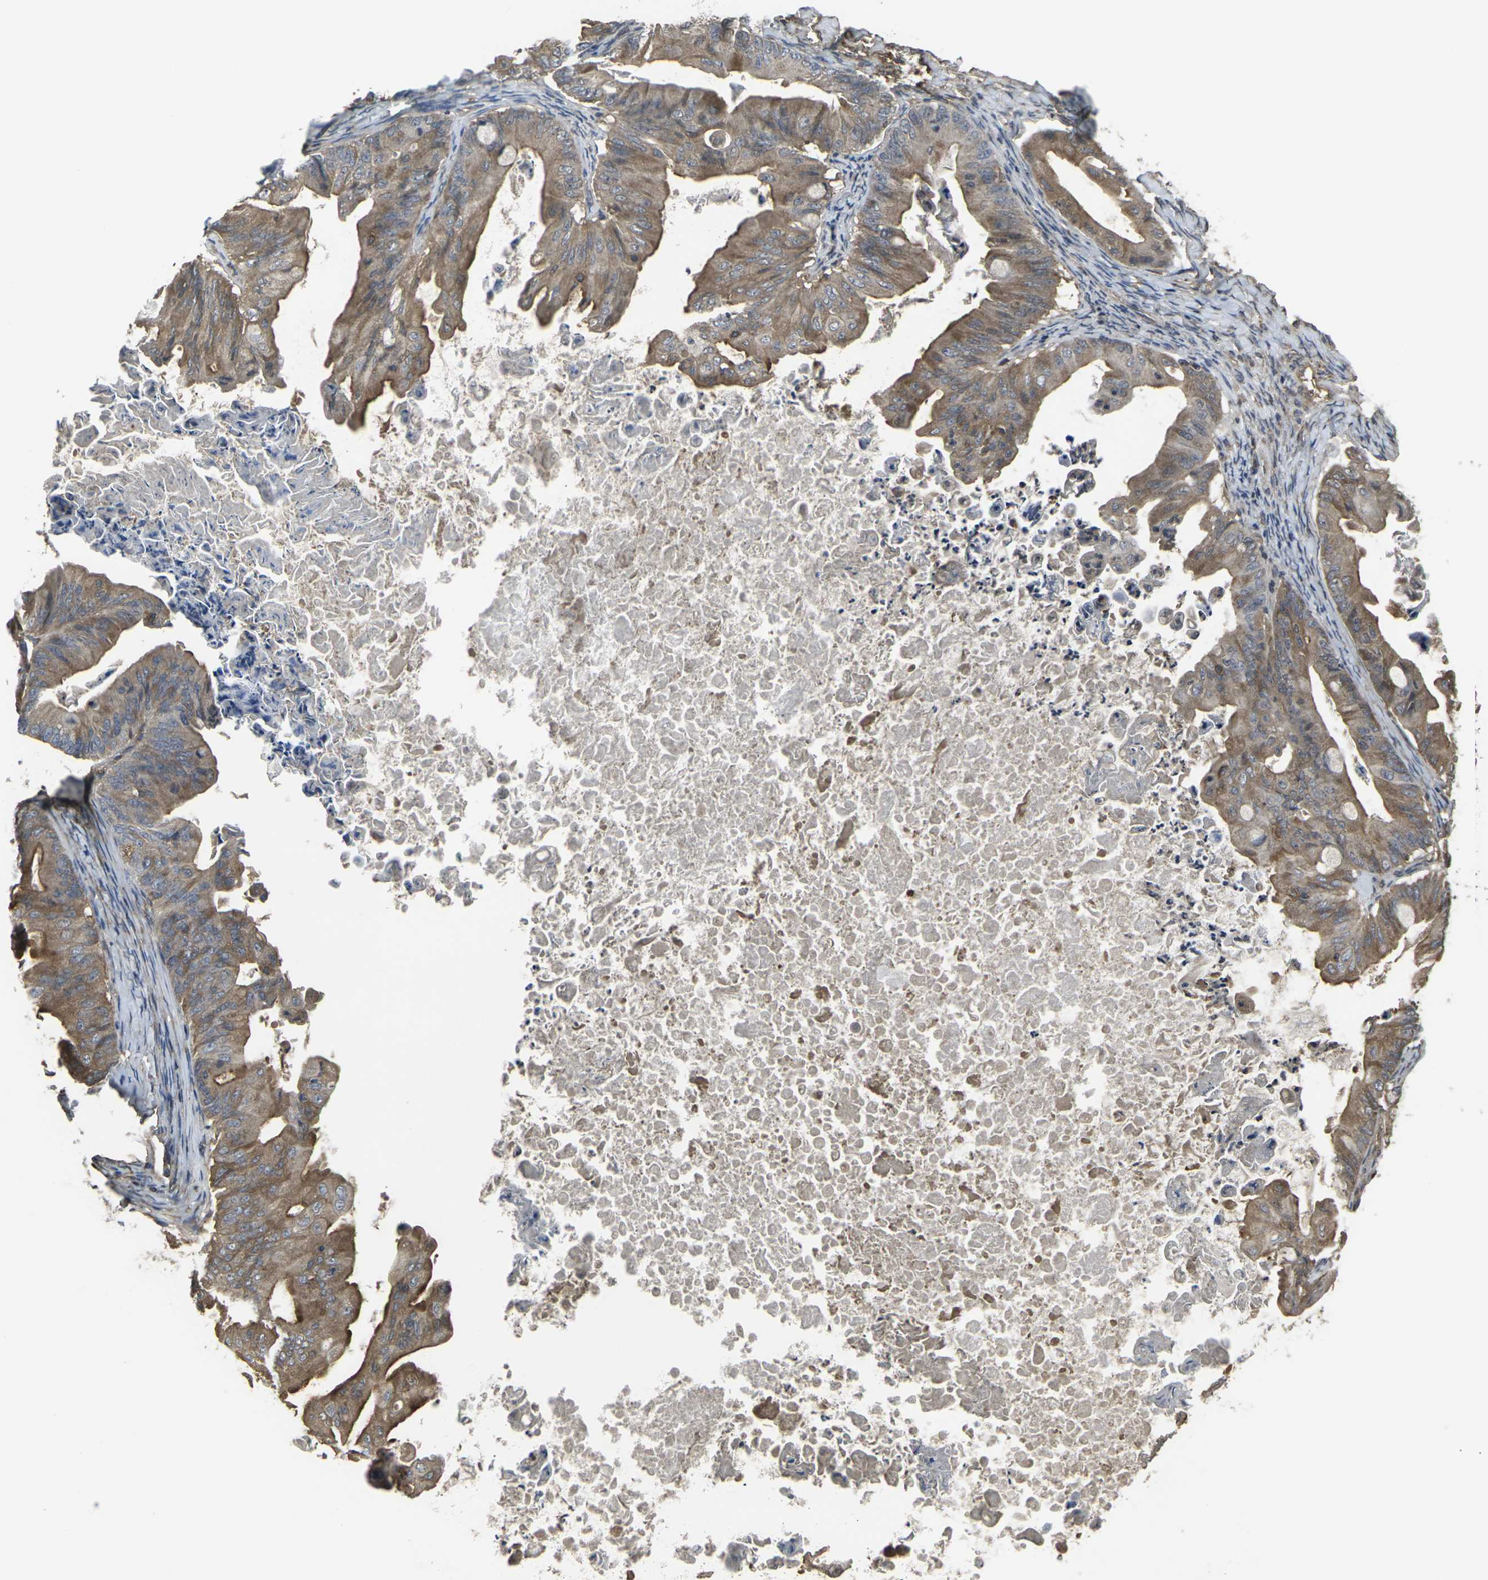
{"staining": {"intensity": "moderate", "quantity": ">75%", "location": "cytoplasmic/membranous"}, "tissue": "ovarian cancer", "cell_type": "Tumor cells", "image_type": "cancer", "snomed": [{"axis": "morphology", "description": "Cystadenocarcinoma, mucinous, NOS"}, {"axis": "topography", "description": "Ovary"}], "caption": "Mucinous cystadenocarcinoma (ovarian) stained with IHC exhibits moderate cytoplasmic/membranous positivity in approximately >75% of tumor cells.", "gene": "PRKACB", "patient": {"sex": "female", "age": 37}}